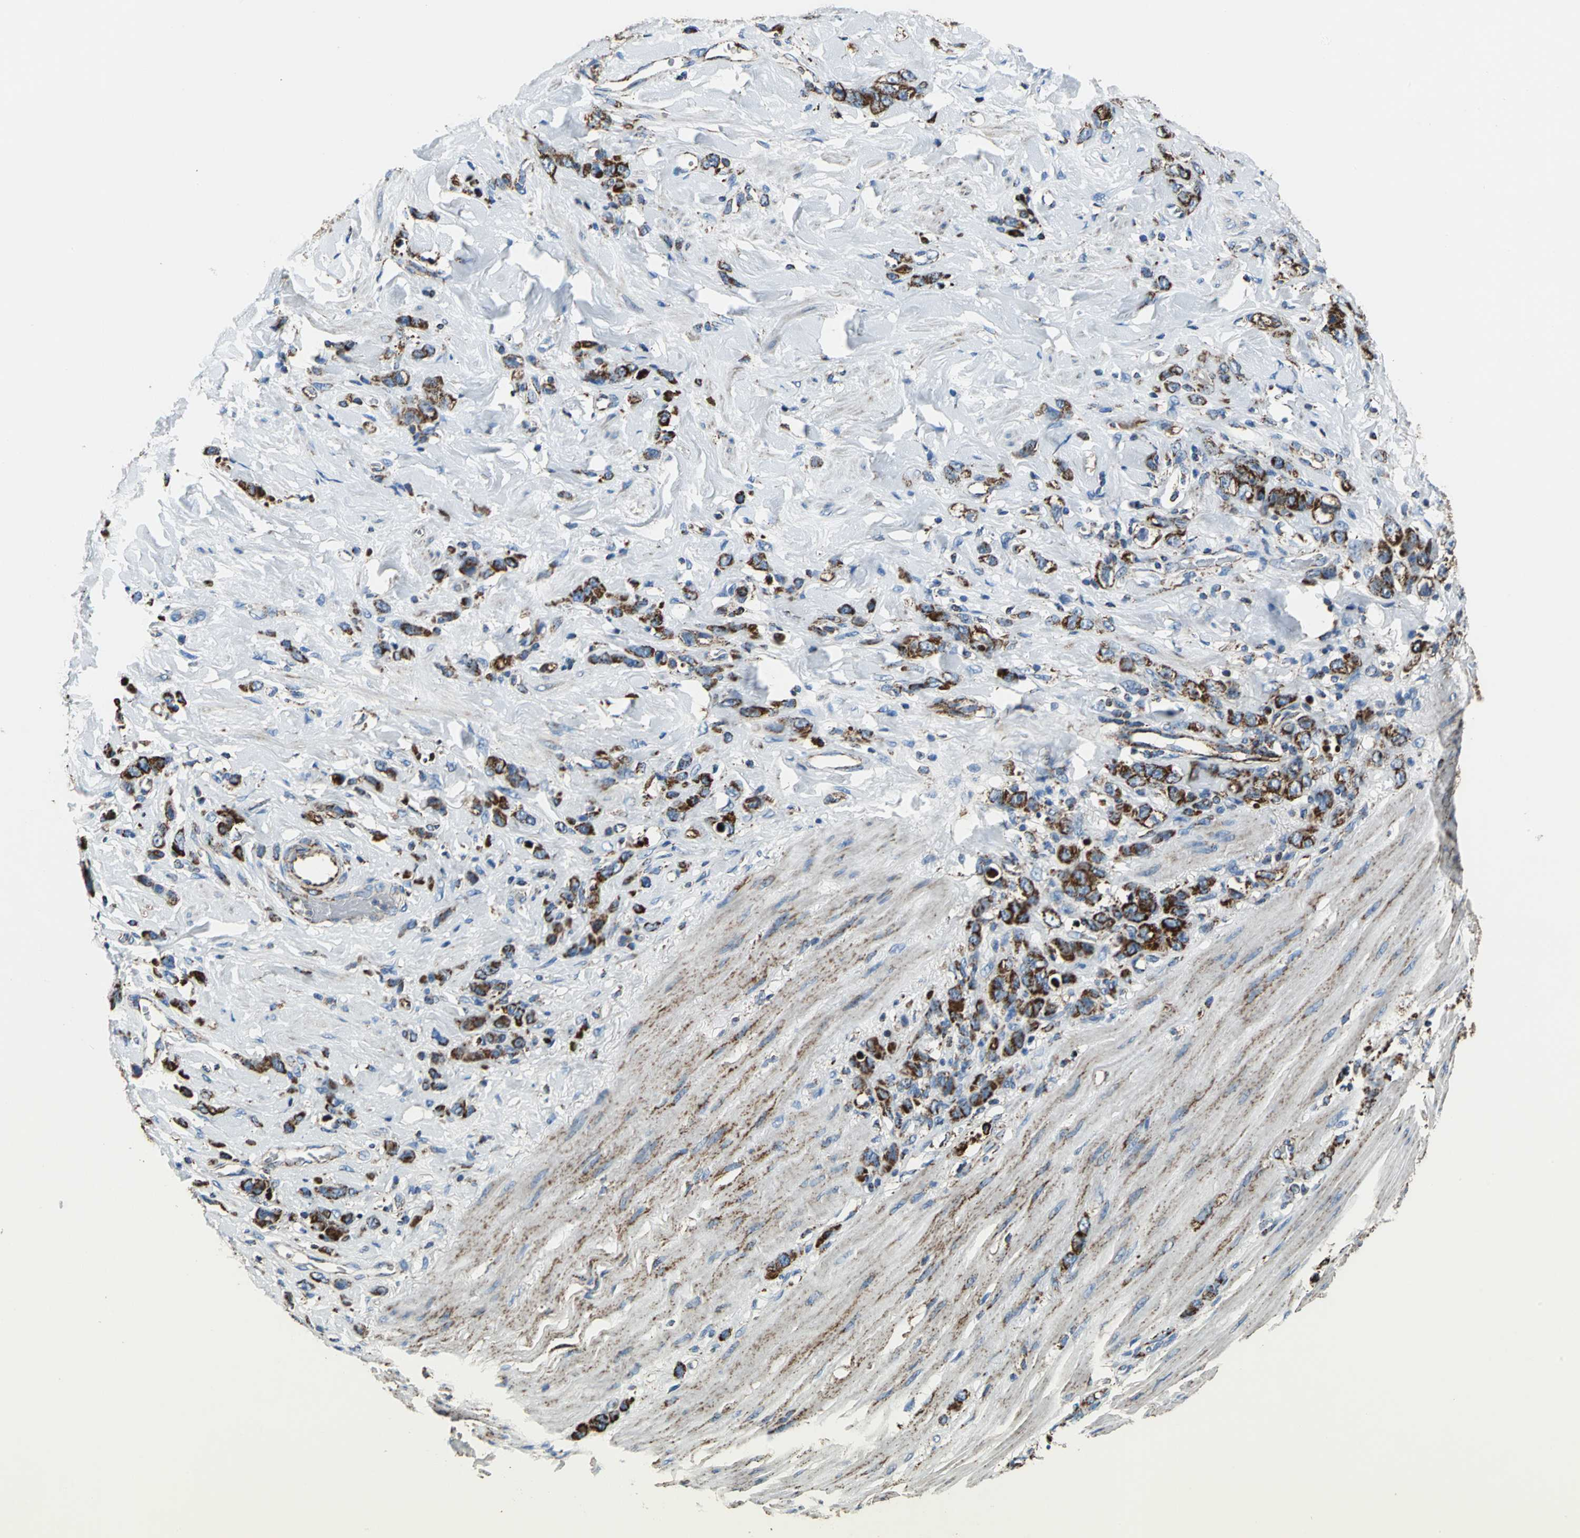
{"staining": {"intensity": "strong", "quantity": ">75%", "location": "cytoplasmic/membranous"}, "tissue": "stomach cancer", "cell_type": "Tumor cells", "image_type": "cancer", "snomed": [{"axis": "morphology", "description": "Normal tissue, NOS"}, {"axis": "morphology", "description": "Adenocarcinoma, NOS"}, {"axis": "topography", "description": "Stomach"}], "caption": "A high amount of strong cytoplasmic/membranous staining is appreciated in about >75% of tumor cells in stomach adenocarcinoma tissue.", "gene": "ECH1", "patient": {"sex": "male", "age": 82}}